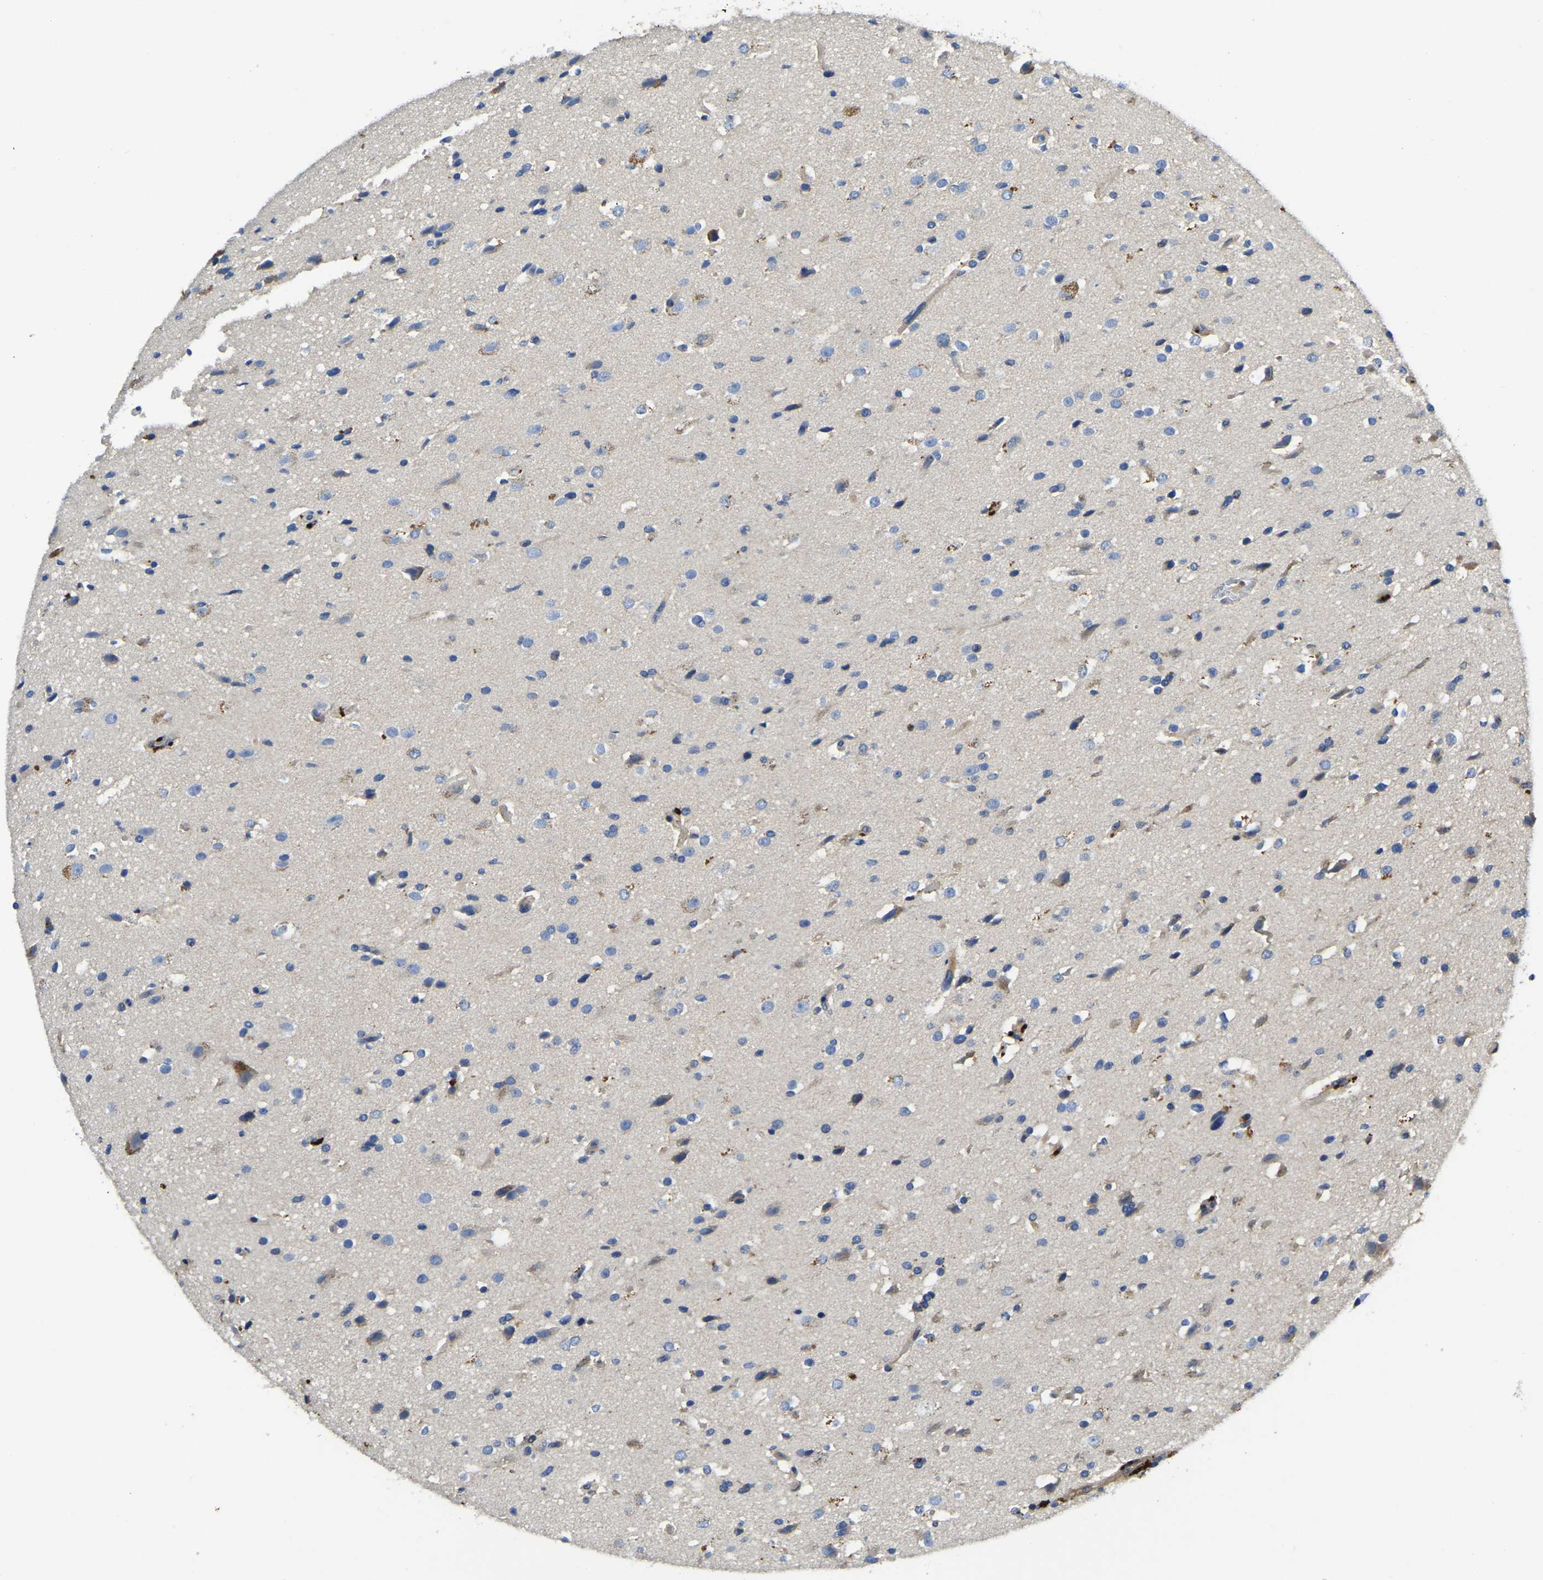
{"staining": {"intensity": "weak", "quantity": "<25%", "location": "cytoplasmic/membranous"}, "tissue": "glioma", "cell_type": "Tumor cells", "image_type": "cancer", "snomed": [{"axis": "morphology", "description": "Glioma, malignant, High grade"}, {"axis": "topography", "description": "Brain"}], "caption": "Histopathology image shows no significant protein expression in tumor cells of malignant high-grade glioma.", "gene": "STAT2", "patient": {"sex": "male", "age": 33}}